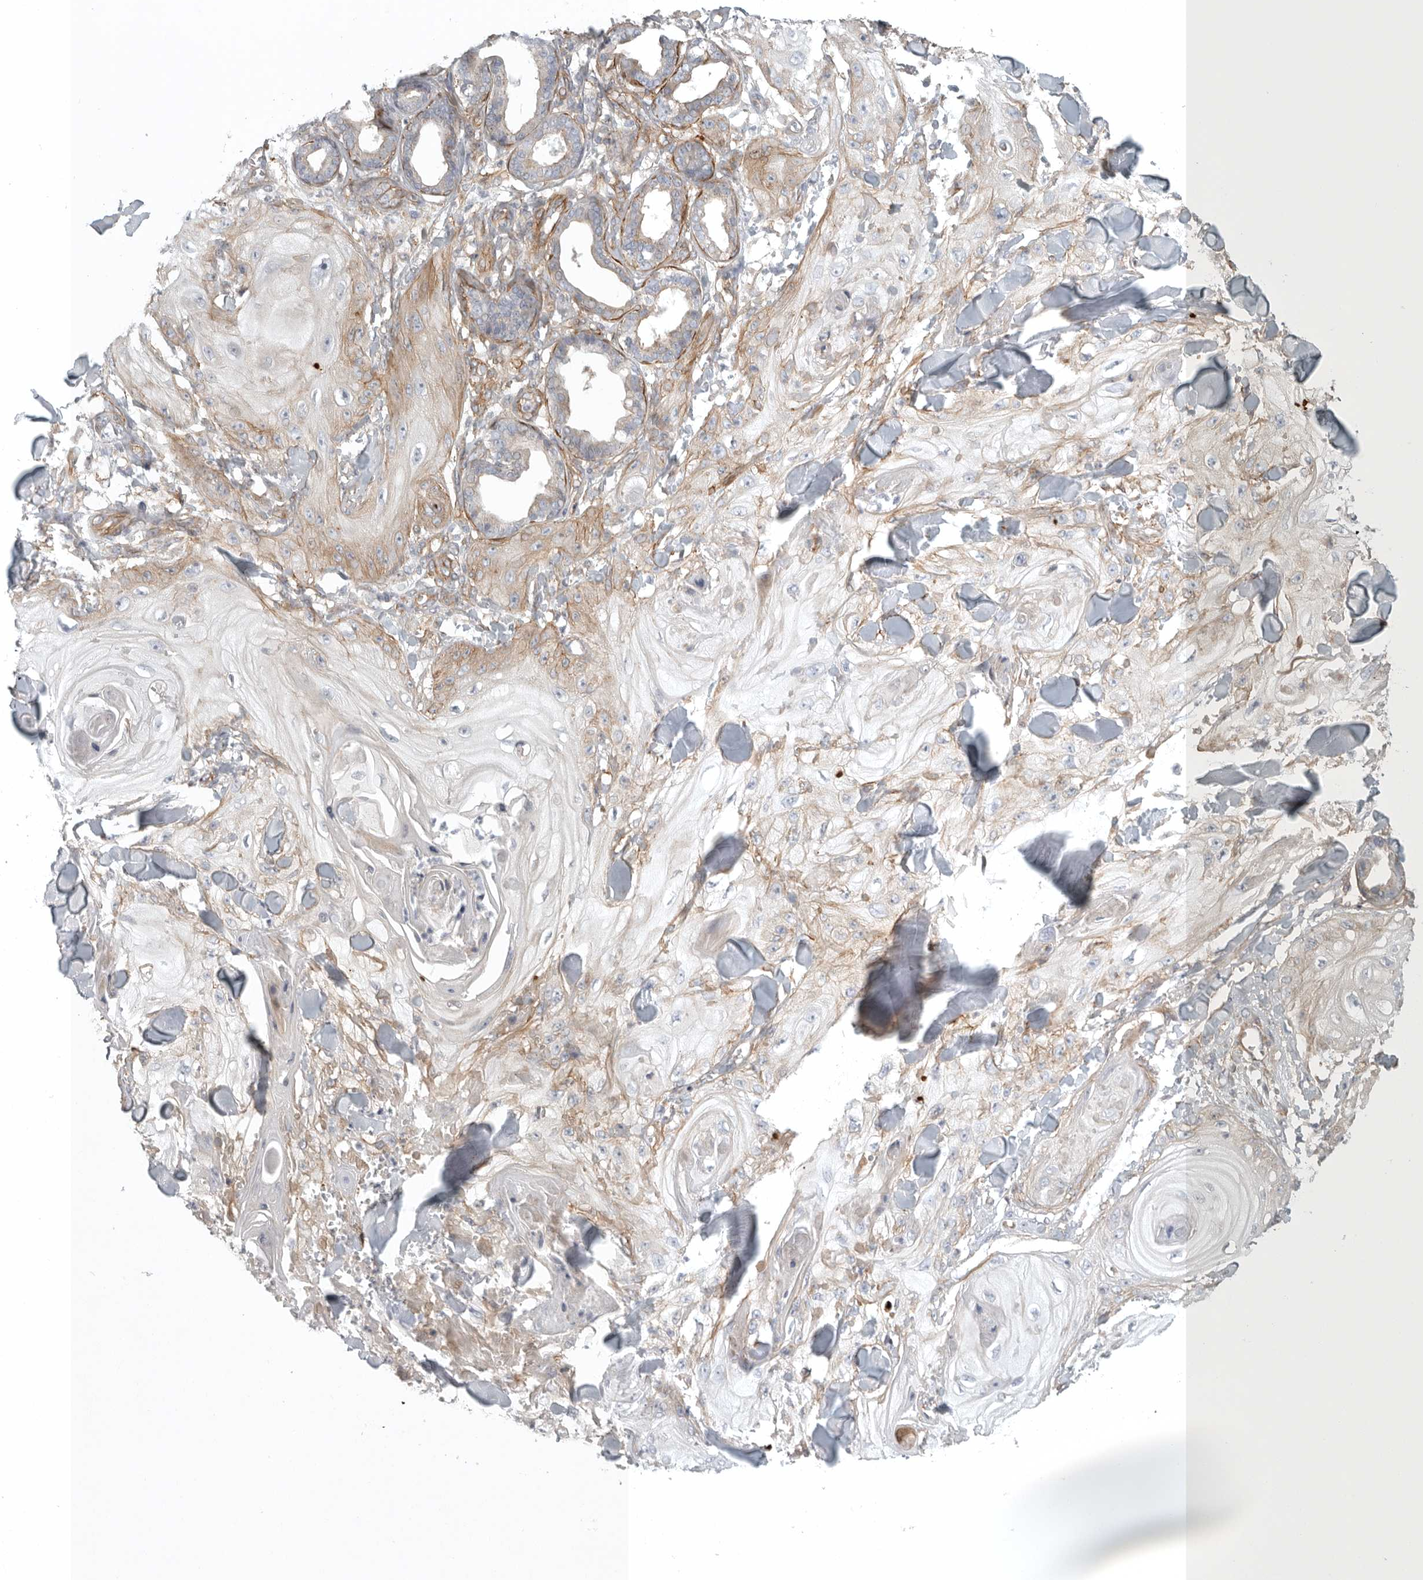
{"staining": {"intensity": "weak", "quantity": "25%-75%", "location": "cytoplasmic/membranous"}, "tissue": "skin cancer", "cell_type": "Tumor cells", "image_type": "cancer", "snomed": [{"axis": "morphology", "description": "Squamous cell carcinoma, NOS"}, {"axis": "topography", "description": "Skin"}], "caption": "The immunohistochemical stain labels weak cytoplasmic/membranous expression in tumor cells of skin squamous cell carcinoma tissue. (Stains: DAB (3,3'-diaminobenzidine) in brown, nuclei in blue, Microscopy: brightfield microscopy at high magnification).", "gene": "LONRF1", "patient": {"sex": "male", "age": 74}}